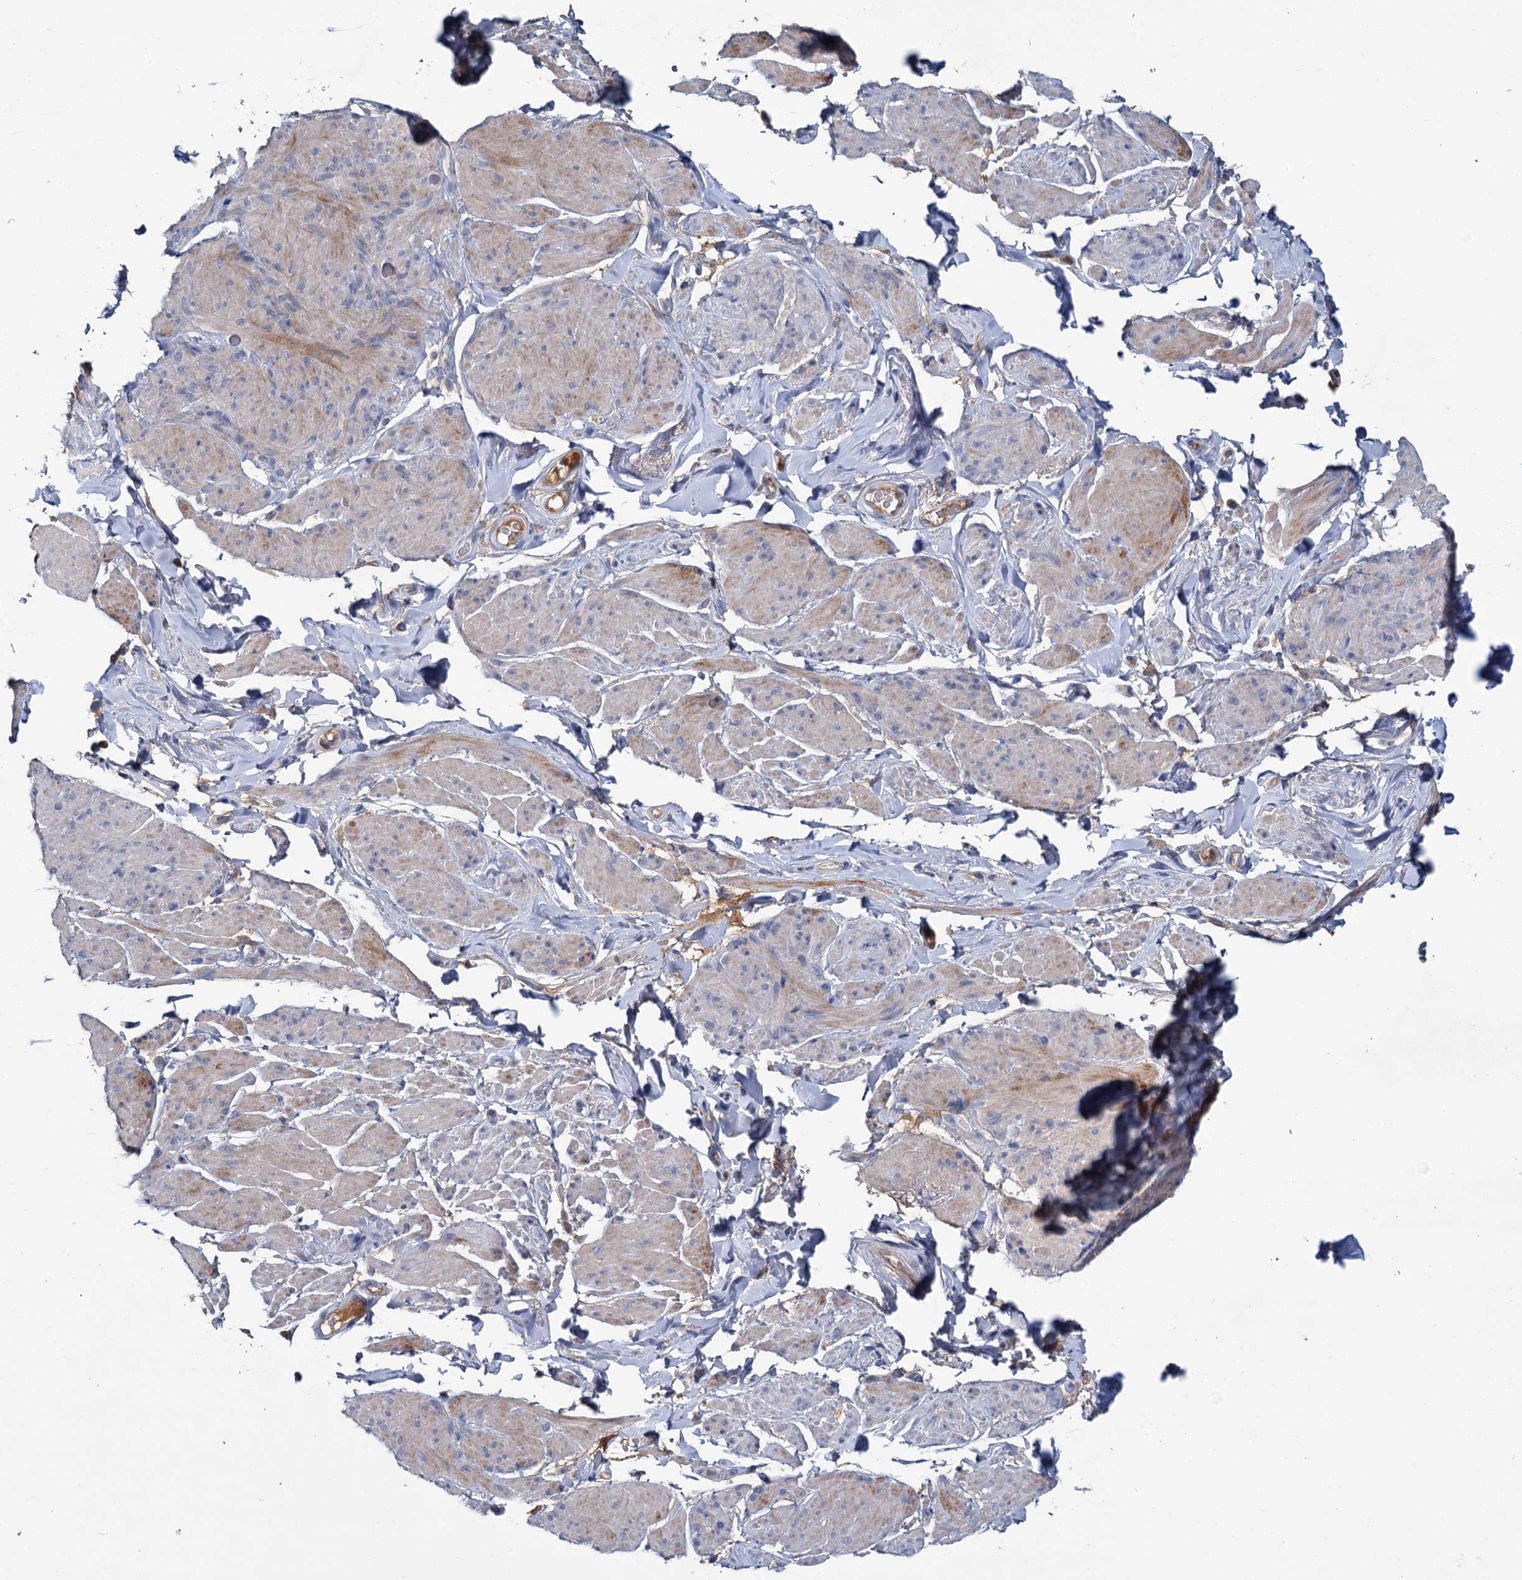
{"staining": {"intensity": "moderate", "quantity": "<25%", "location": "cytoplasmic/membranous"}, "tissue": "smooth muscle", "cell_type": "Smooth muscle cells", "image_type": "normal", "snomed": [{"axis": "morphology", "description": "Normal tissue, NOS"}, {"axis": "topography", "description": "Smooth muscle"}, {"axis": "topography", "description": "Peripheral nerve tissue"}], "caption": "An immunohistochemistry histopathology image of normal tissue is shown. Protein staining in brown highlights moderate cytoplasmic/membranous positivity in smooth muscle within smooth muscle cells.", "gene": "FGFR2", "patient": {"sex": "male", "age": 69}}